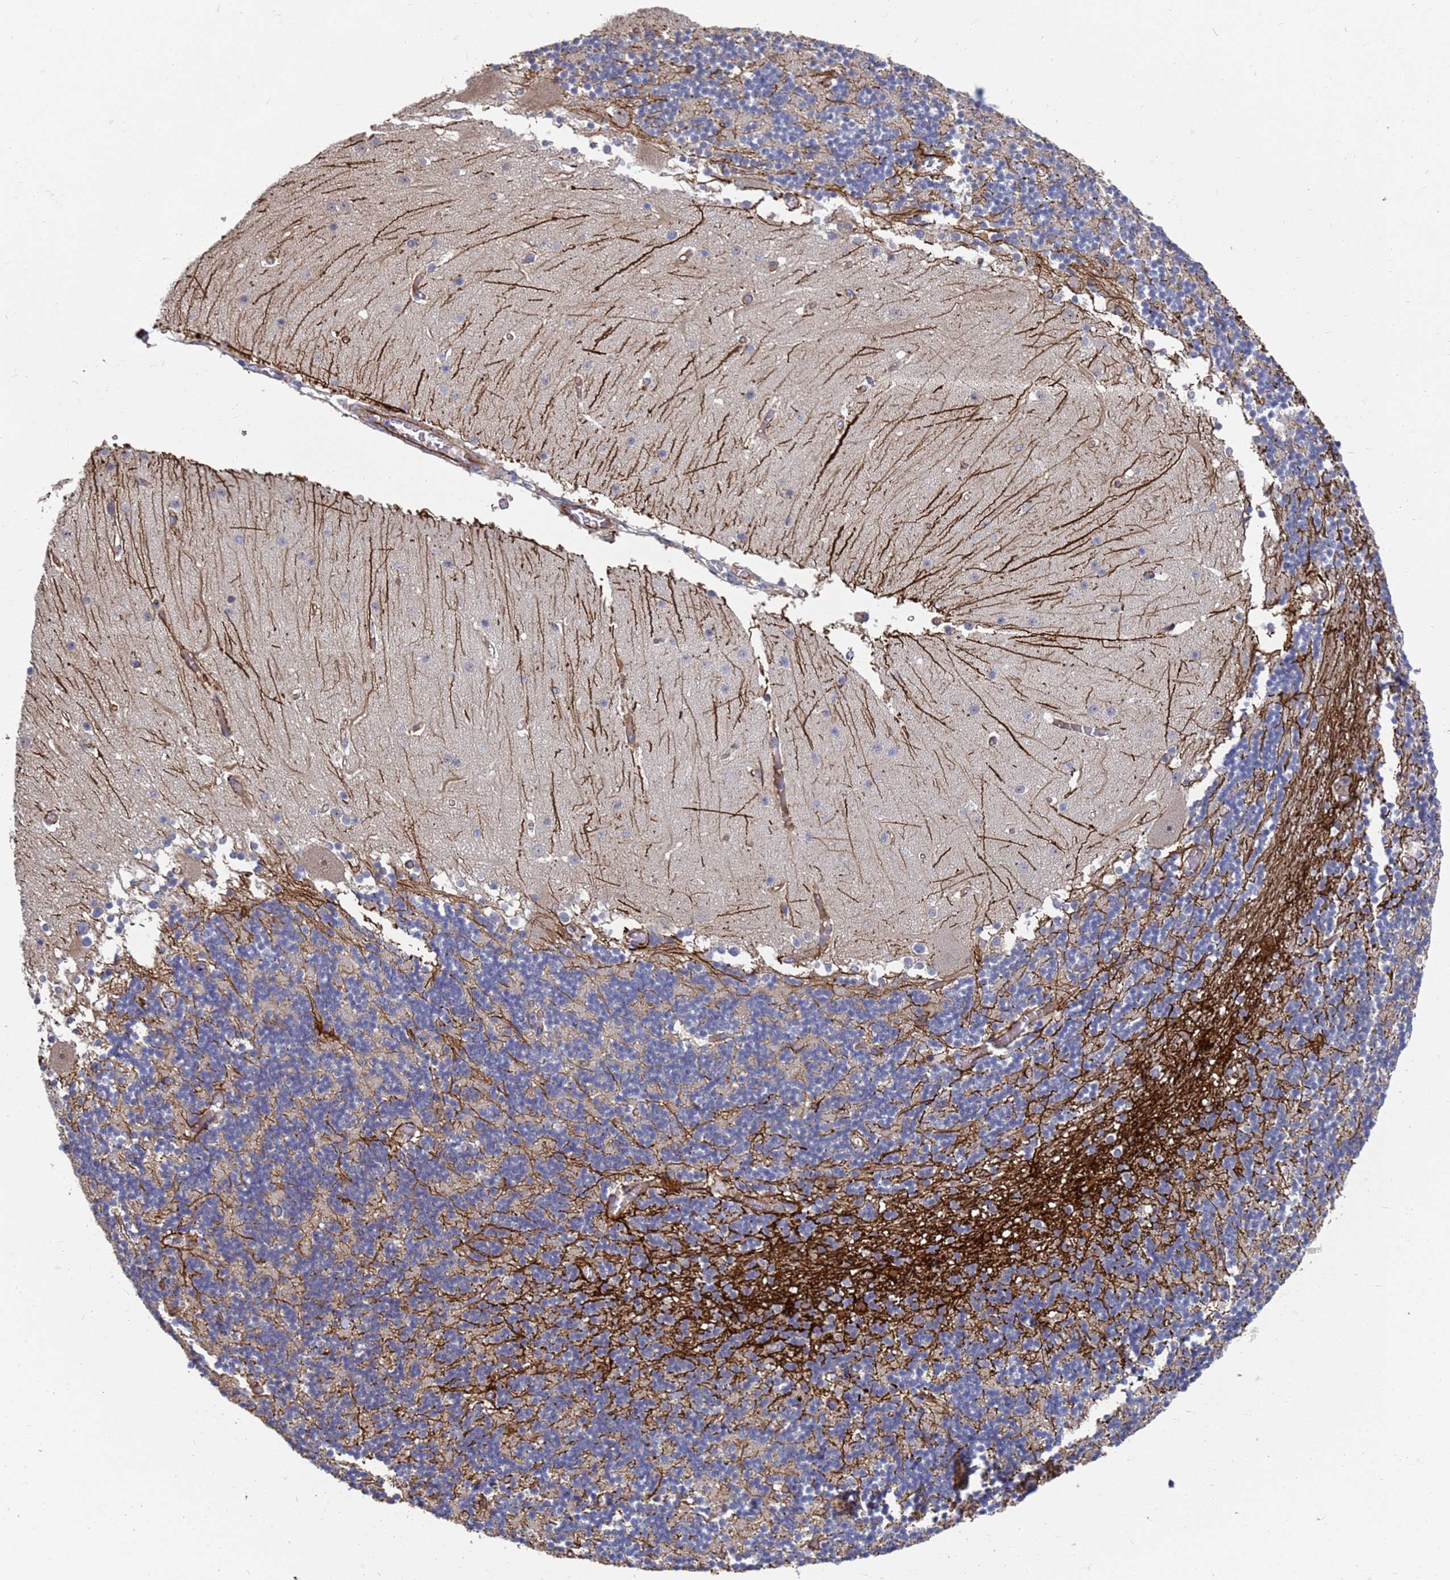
{"staining": {"intensity": "negative", "quantity": "none", "location": "none"}, "tissue": "cerebellum", "cell_type": "Cells in granular layer", "image_type": "normal", "snomed": [{"axis": "morphology", "description": "Normal tissue, NOS"}, {"axis": "topography", "description": "Cerebellum"}], "caption": "Immunohistochemical staining of unremarkable human cerebellum shows no significant staining in cells in granular layer. (DAB immunohistochemistry, high magnification).", "gene": "SYT13", "patient": {"sex": "female", "age": 28}}